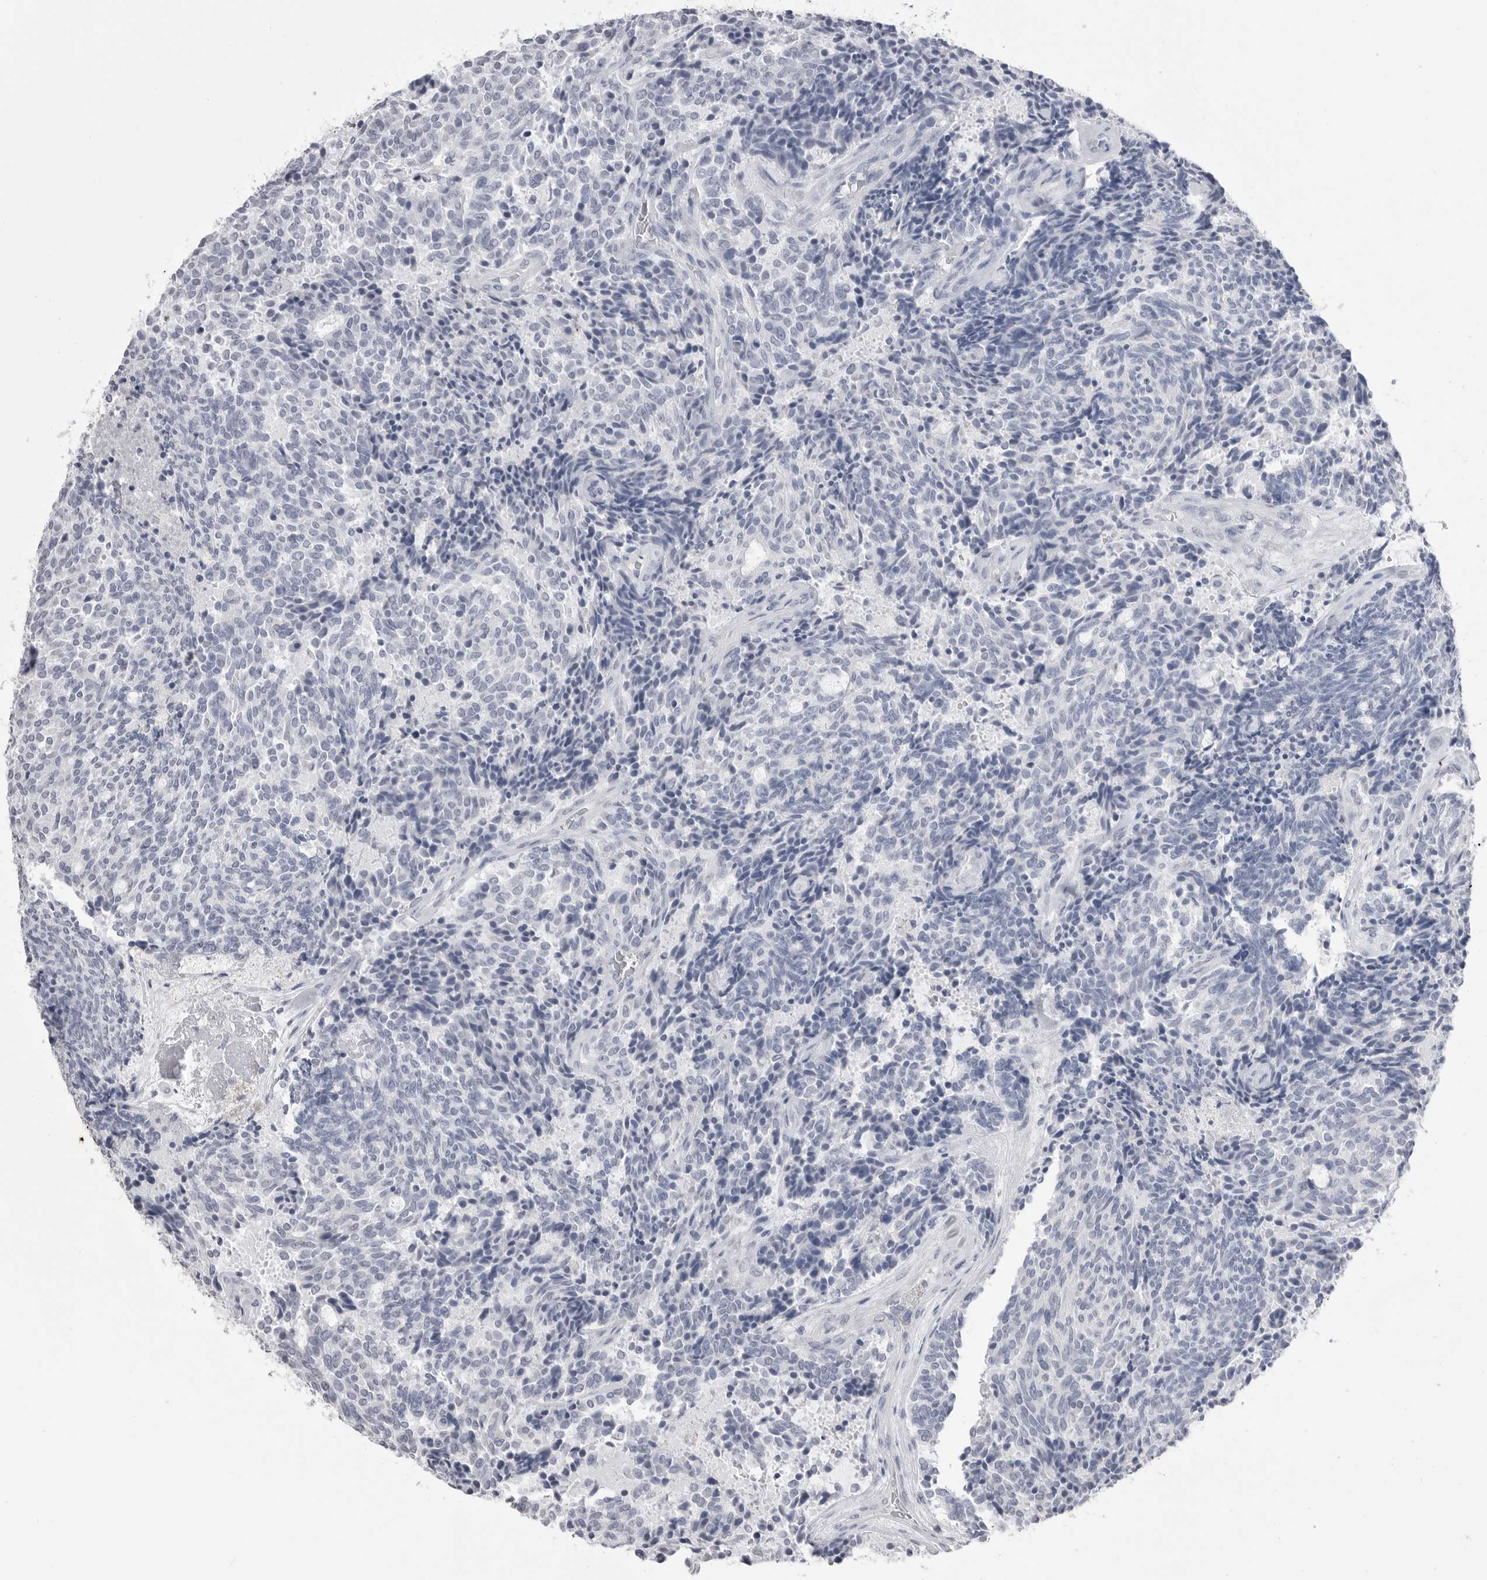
{"staining": {"intensity": "negative", "quantity": "none", "location": "none"}, "tissue": "carcinoid", "cell_type": "Tumor cells", "image_type": "cancer", "snomed": [{"axis": "morphology", "description": "Carcinoid, malignant, NOS"}, {"axis": "topography", "description": "Pancreas"}], "caption": "The photomicrograph demonstrates no significant positivity in tumor cells of carcinoid.", "gene": "ICAM5", "patient": {"sex": "female", "age": 54}}